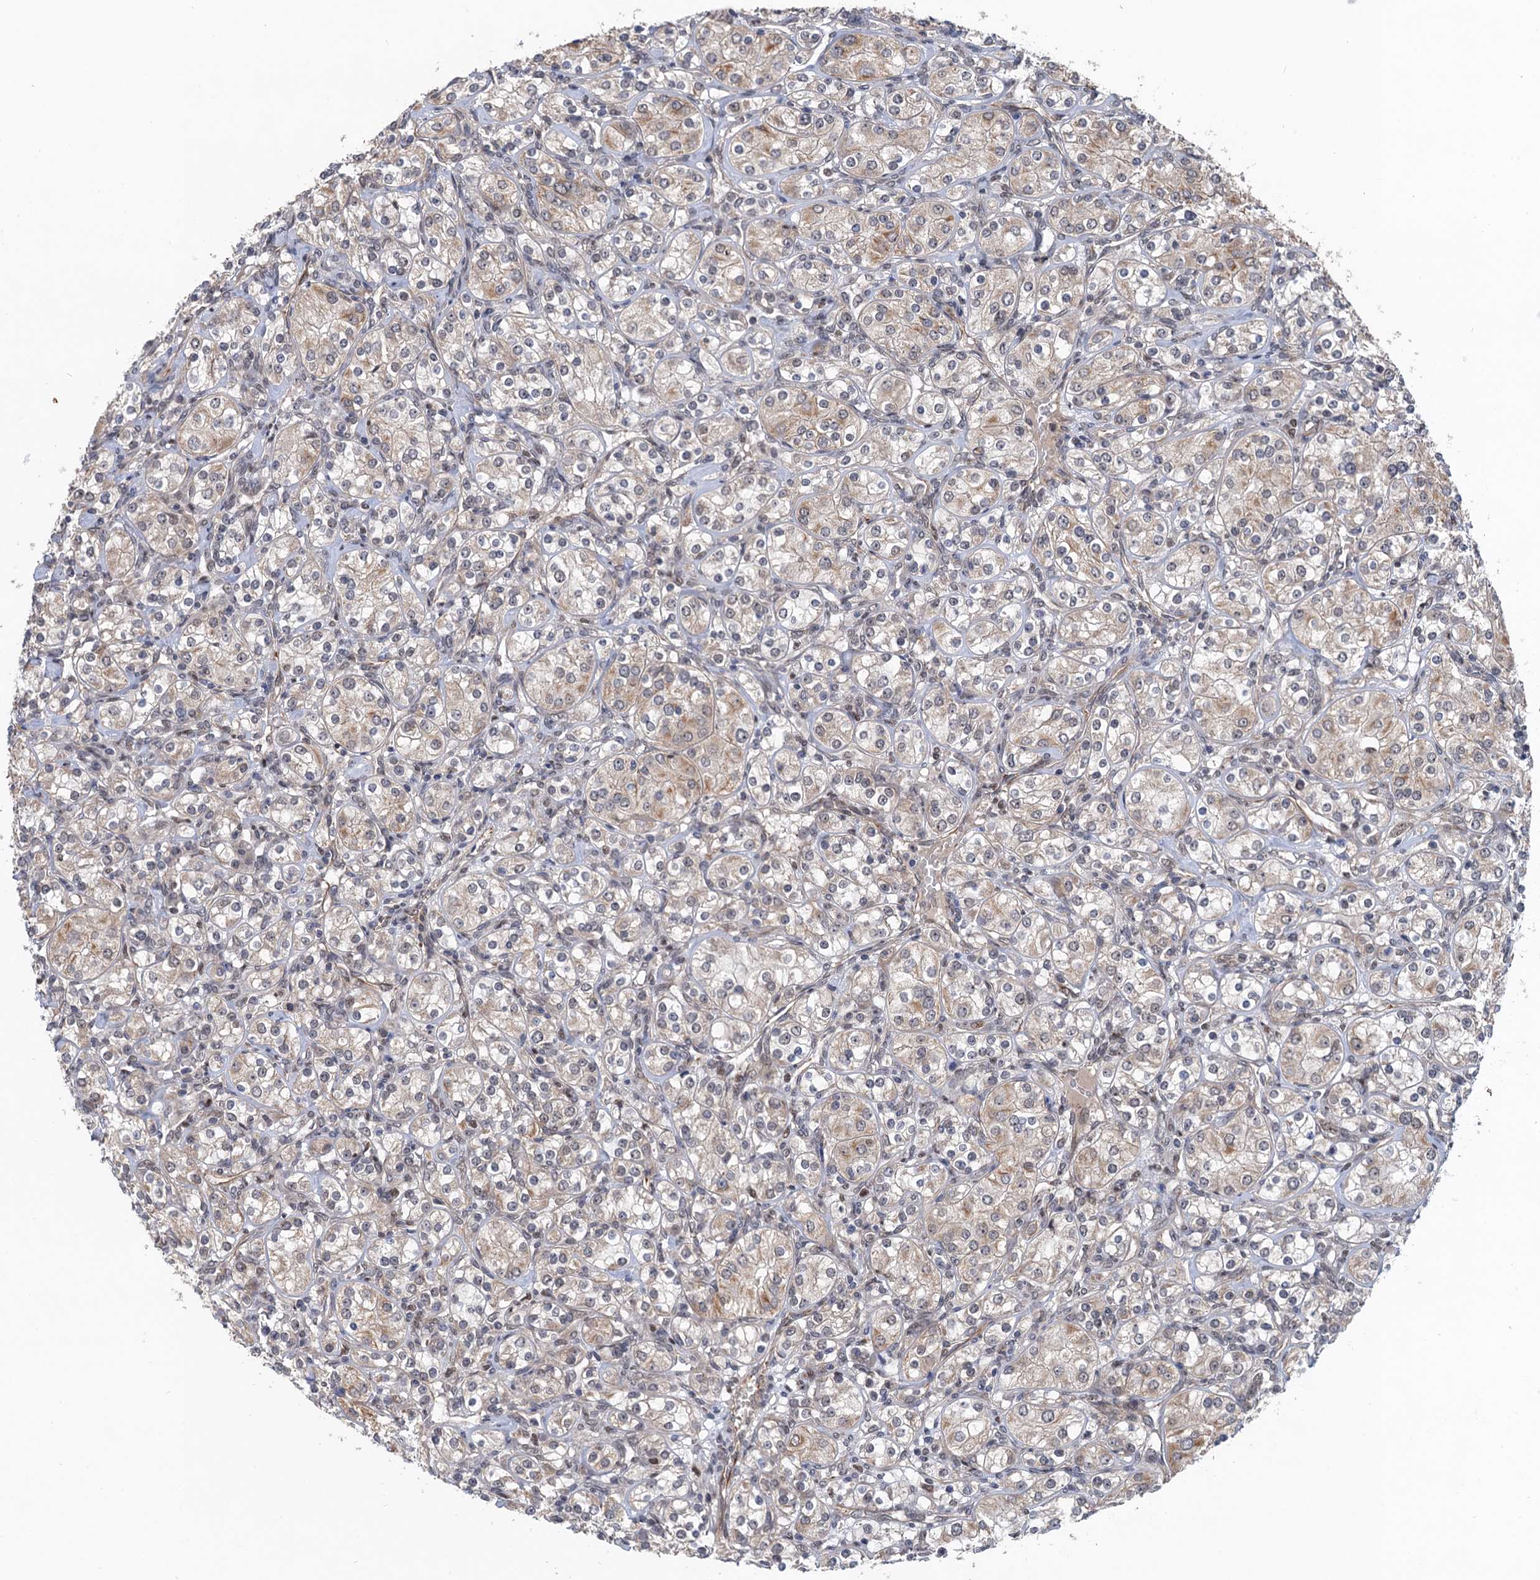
{"staining": {"intensity": "weak", "quantity": "<25%", "location": "cytoplasmic/membranous"}, "tissue": "renal cancer", "cell_type": "Tumor cells", "image_type": "cancer", "snomed": [{"axis": "morphology", "description": "Adenocarcinoma, NOS"}, {"axis": "topography", "description": "Kidney"}], "caption": "Human renal cancer (adenocarcinoma) stained for a protein using immunohistochemistry (IHC) shows no staining in tumor cells.", "gene": "TTC31", "patient": {"sex": "male", "age": 77}}